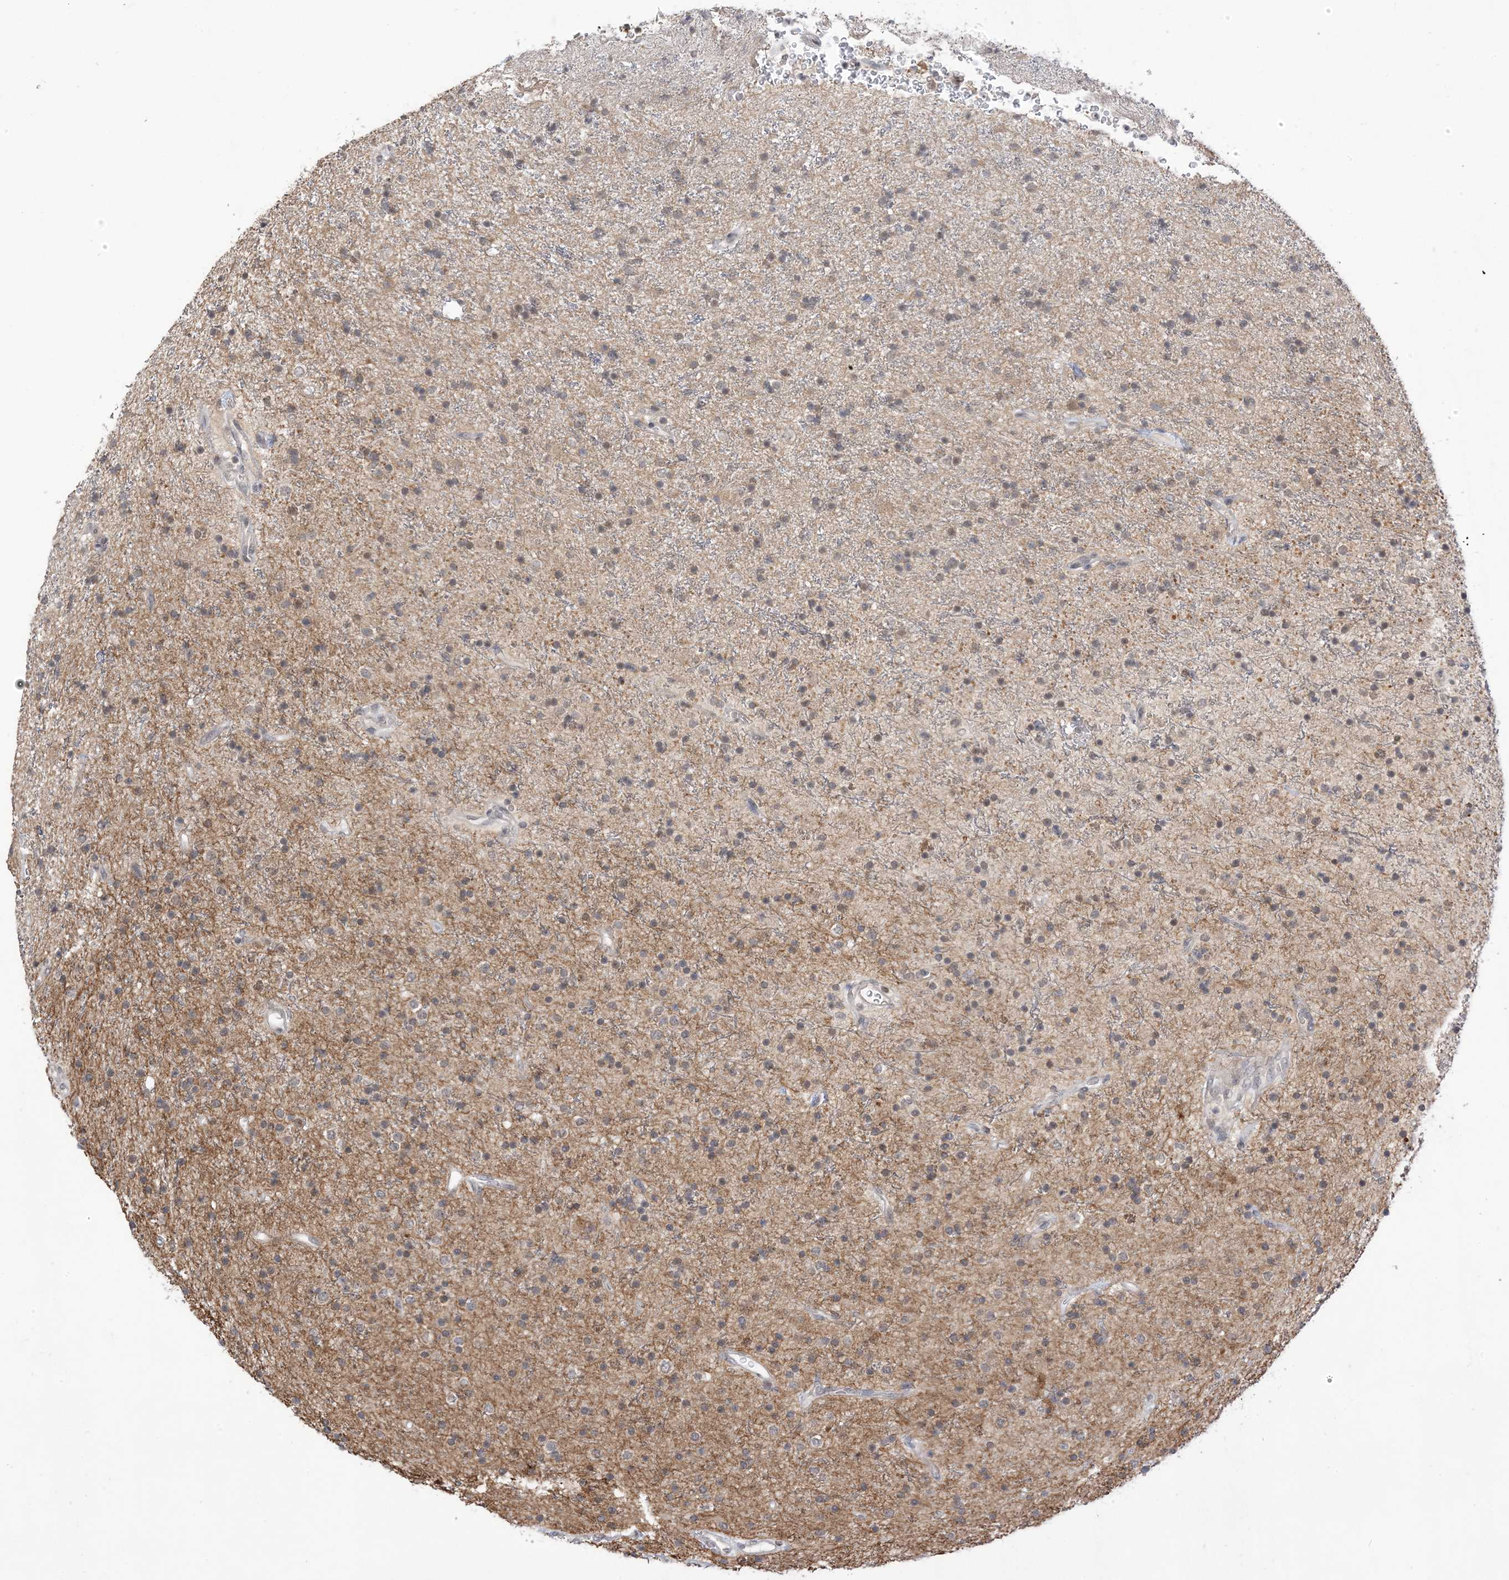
{"staining": {"intensity": "negative", "quantity": "none", "location": "none"}, "tissue": "glioma", "cell_type": "Tumor cells", "image_type": "cancer", "snomed": [{"axis": "morphology", "description": "Glioma, malignant, High grade"}, {"axis": "topography", "description": "Brain"}], "caption": "Immunohistochemical staining of human glioma demonstrates no significant staining in tumor cells.", "gene": "RANBP9", "patient": {"sex": "male", "age": 34}}